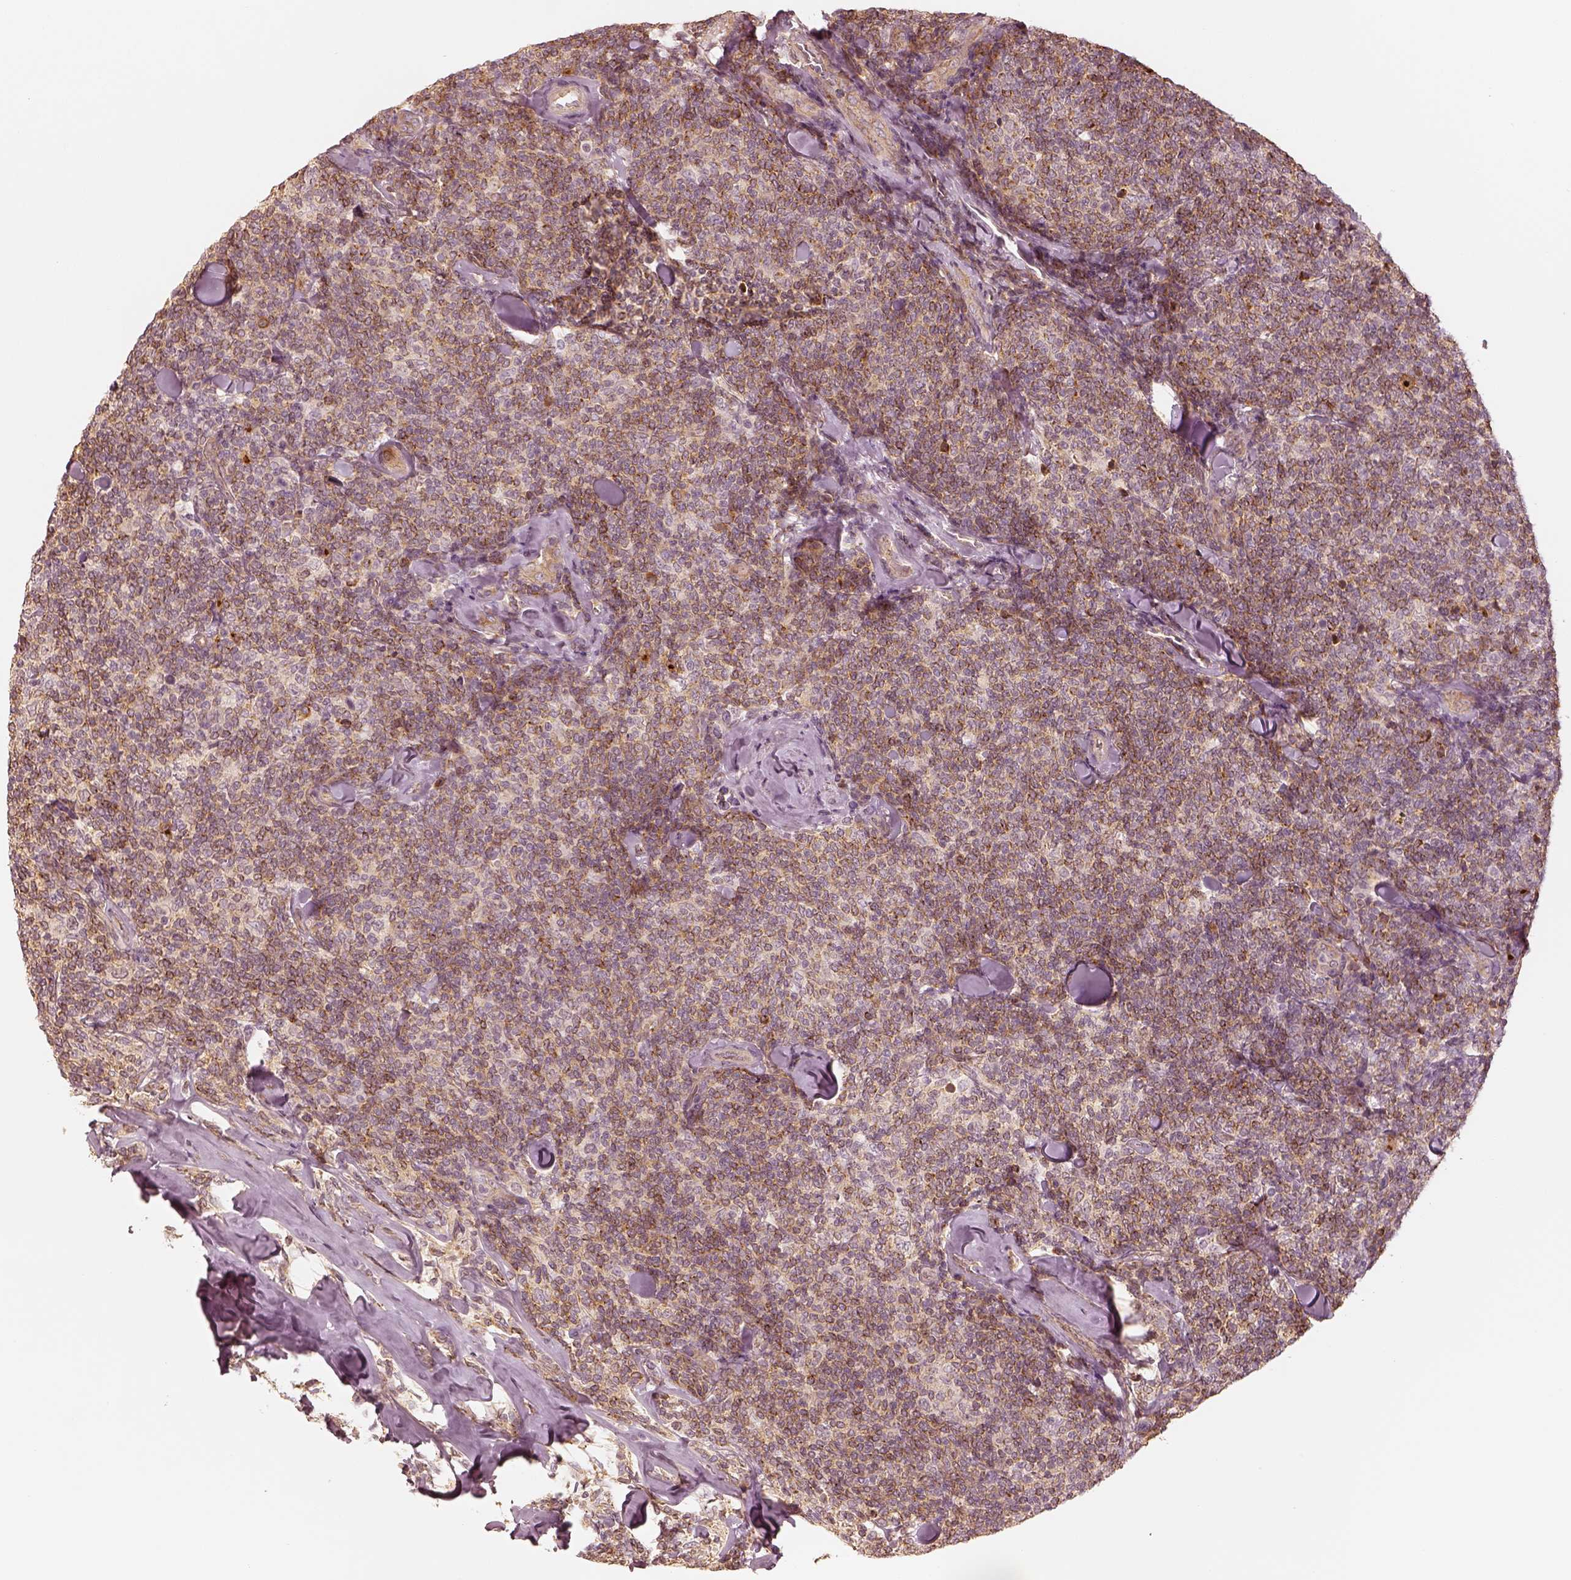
{"staining": {"intensity": "moderate", "quantity": "<25%", "location": "cytoplasmic/membranous"}, "tissue": "lymphoma", "cell_type": "Tumor cells", "image_type": "cancer", "snomed": [{"axis": "morphology", "description": "Malignant lymphoma, non-Hodgkin's type, Low grade"}, {"axis": "topography", "description": "Lymph node"}], "caption": "Immunohistochemistry (IHC) (DAB (3,3'-diaminobenzidine)) staining of lymphoma exhibits moderate cytoplasmic/membranous protein expression in about <25% of tumor cells.", "gene": "GORASP2", "patient": {"sex": "female", "age": 56}}